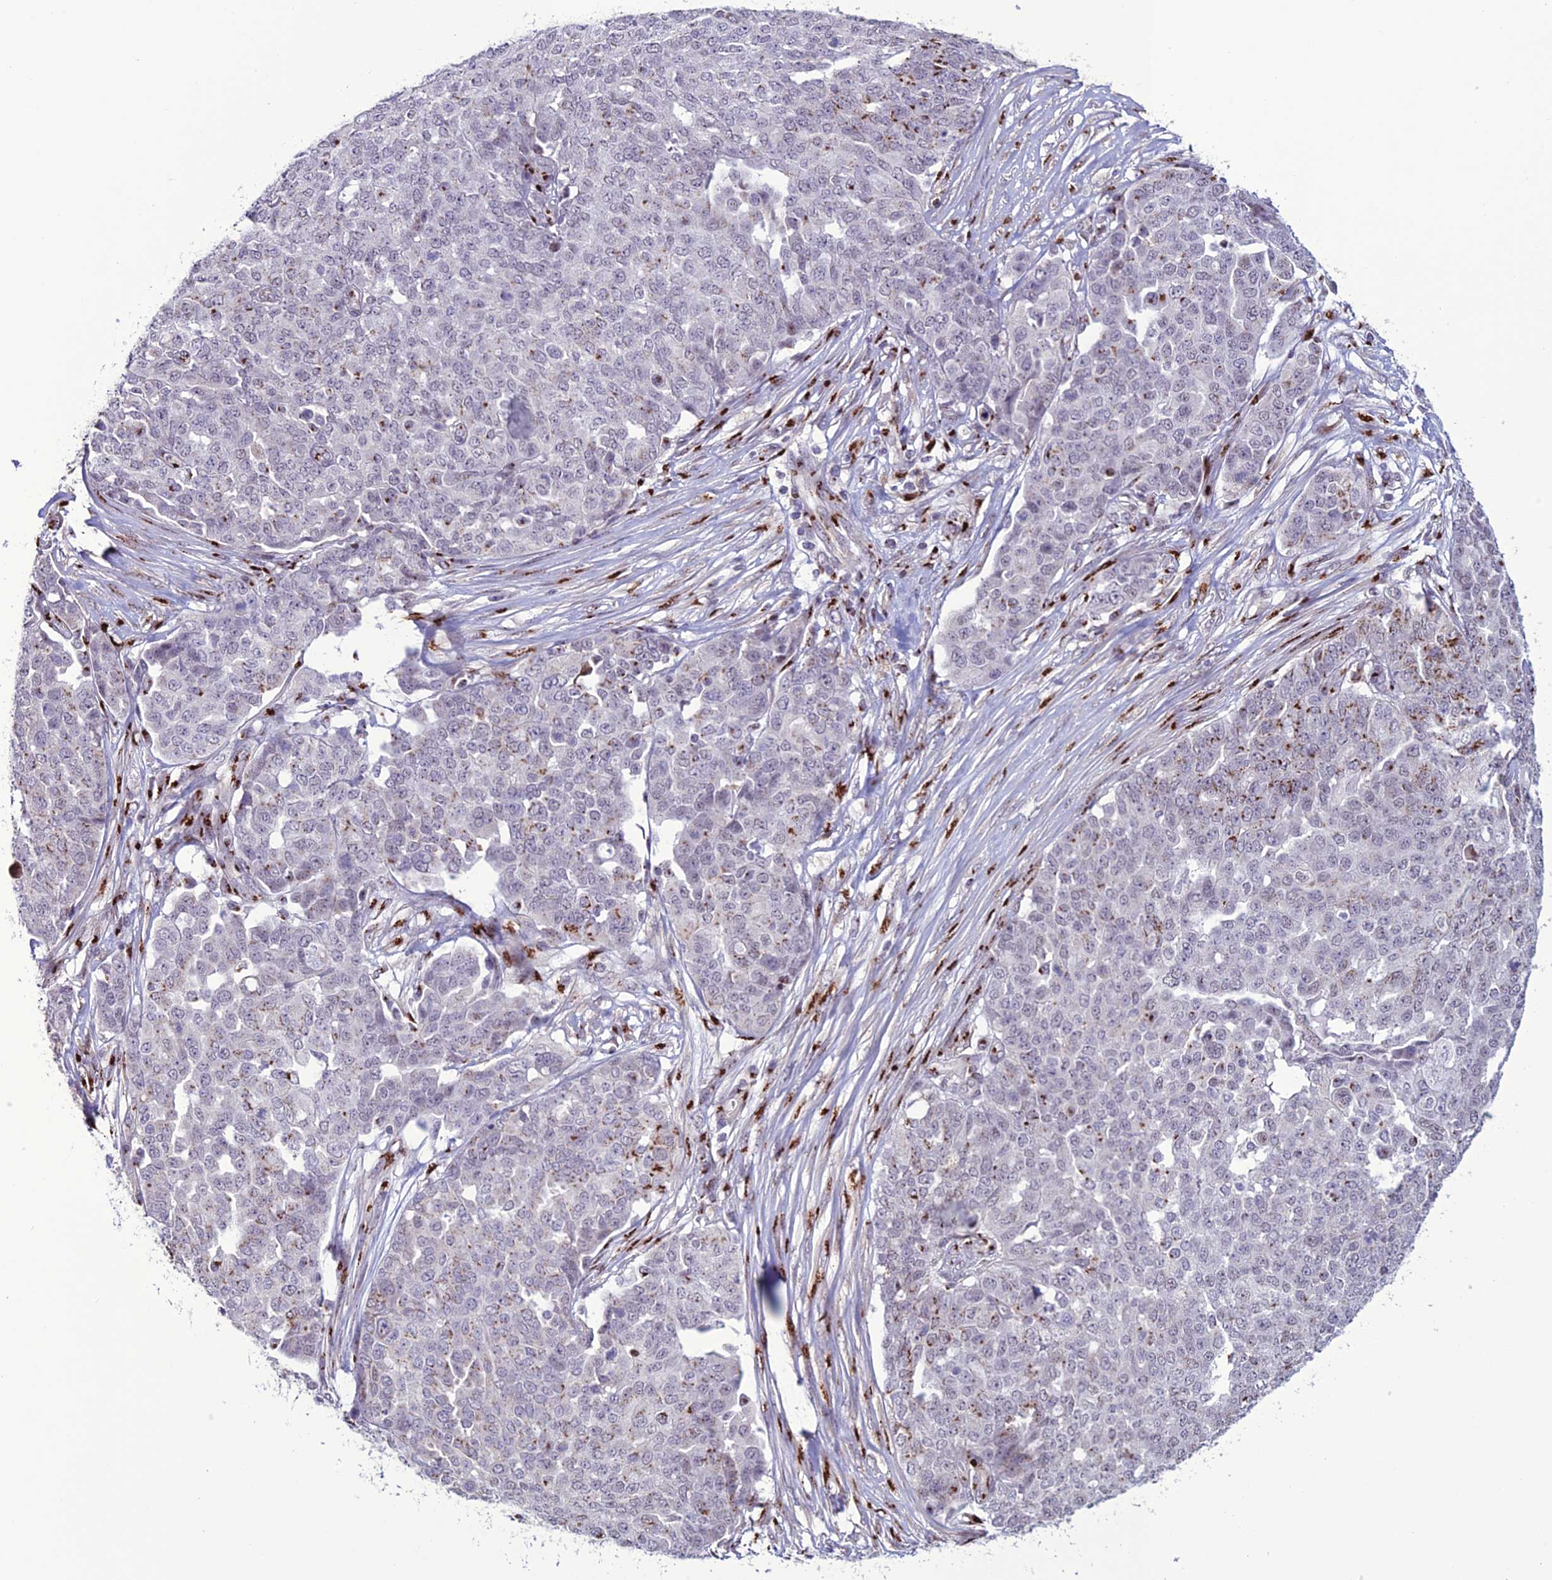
{"staining": {"intensity": "moderate", "quantity": "<25%", "location": "cytoplasmic/membranous"}, "tissue": "ovarian cancer", "cell_type": "Tumor cells", "image_type": "cancer", "snomed": [{"axis": "morphology", "description": "Cystadenocarcinoma, serous, NOS"}, {"axis": "topography", "description": "Soft tissue"}, {"axis": "topography", "description": "Ovary"}], "caption": "Ovarian serous cystadenocarcinoma stained for a protein displays moderate cytoplasmic/membranous positivity in tumor cells.", "gene": "PLEKHA4", "patient": {"sex": "female", "age": 57}}